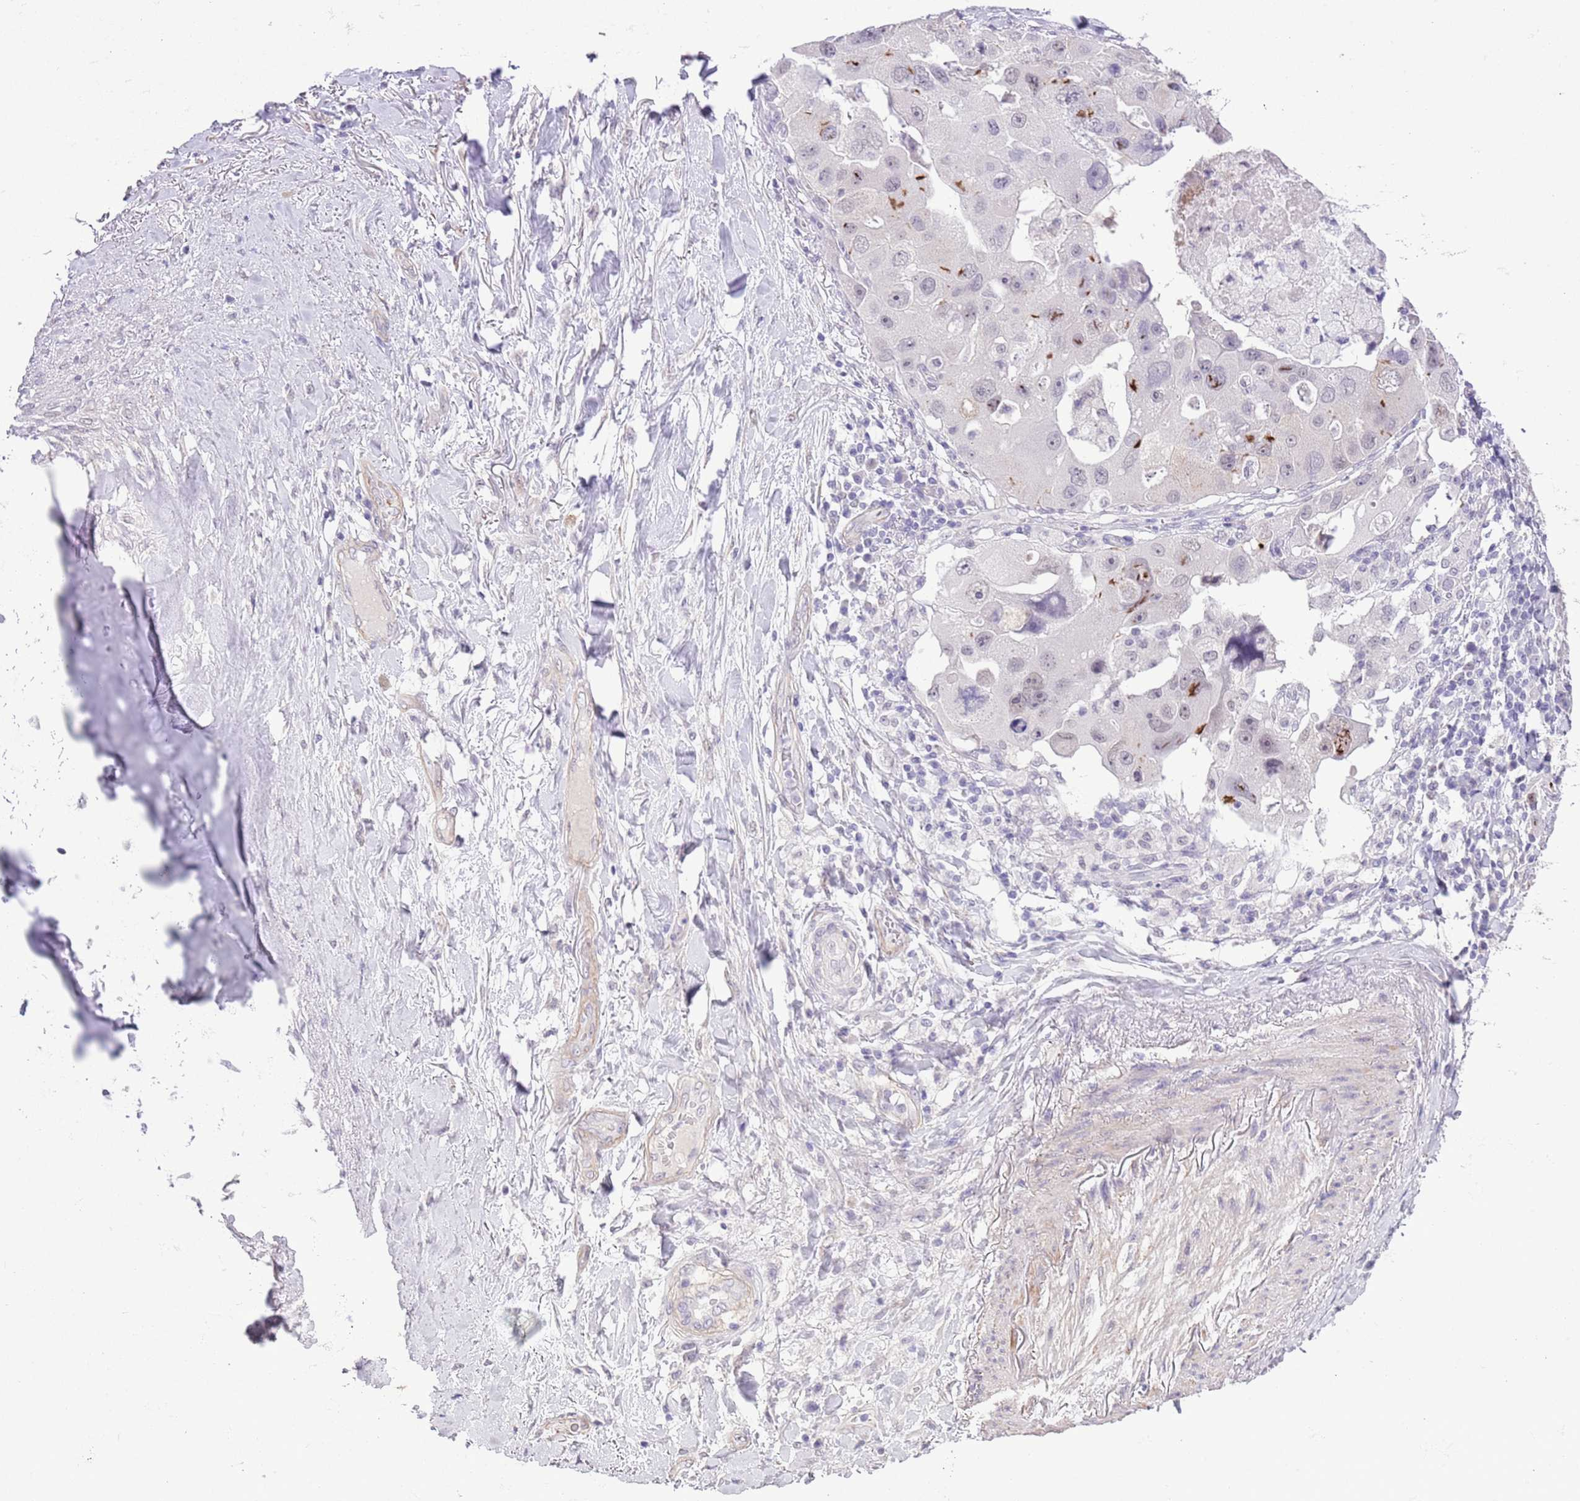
{"staining": {"intensity": "negative", "quantity": "none", "location": "none"}, "tissue": "lung cancer", "cell_type": "Tumor cells", "image_type": "cancer", "snomed": [{"axis": "morphology", "description": "Adenocarcinoma, NOS"}, {"axis": "topography", "description": "Lung"}], "caption": "Adenocarcinoma (lung) was stained to show a protein in brown. There is no significant expression in tumor cells. (DAB (3,3'-diaminobenzidine) IHC with hematoxylin counter stain).", "gene": "MIDN", "patient": {"sex": "female", "age": 54}}